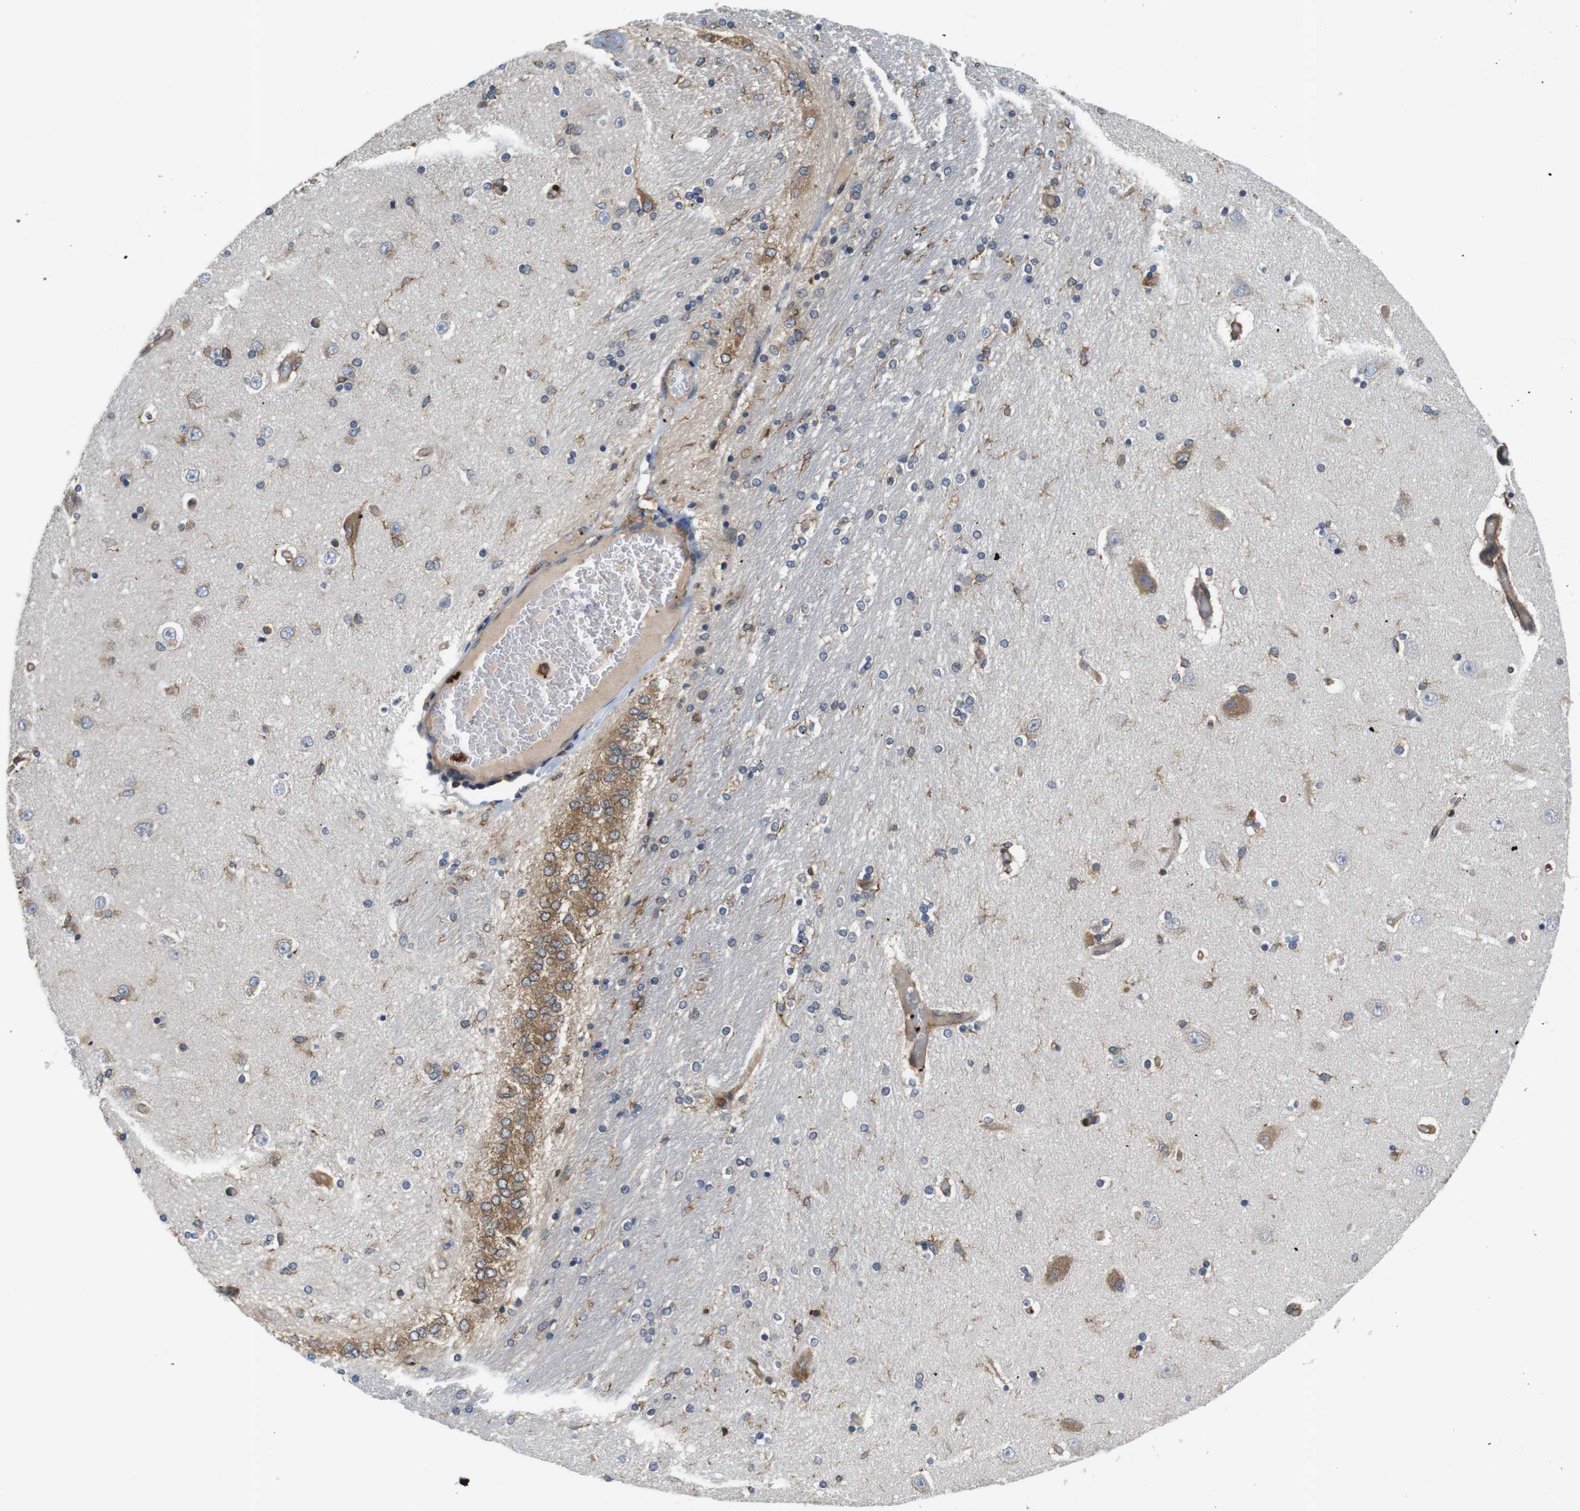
{"staining": {"intensity": "moderate", "quantity": "<25%", "location": "cytoplasmic/membranous"}, "tissue": "hippocampus", "cell_type": "Glial cells", "image_type": "normal", "snomed": [{"axis": "morphology", "description": "Normal tissue, NOS"}, {"axis": "topography", "description": "Hippocampus"}], "caption": "Glial cells exhibit low levels of moderate cytoplasmic/membranous expression in approximately <25% of cells in benign human hippocampus.", "gene": "HERPUD2", "patient": {"sex": "female", "age": 54}}